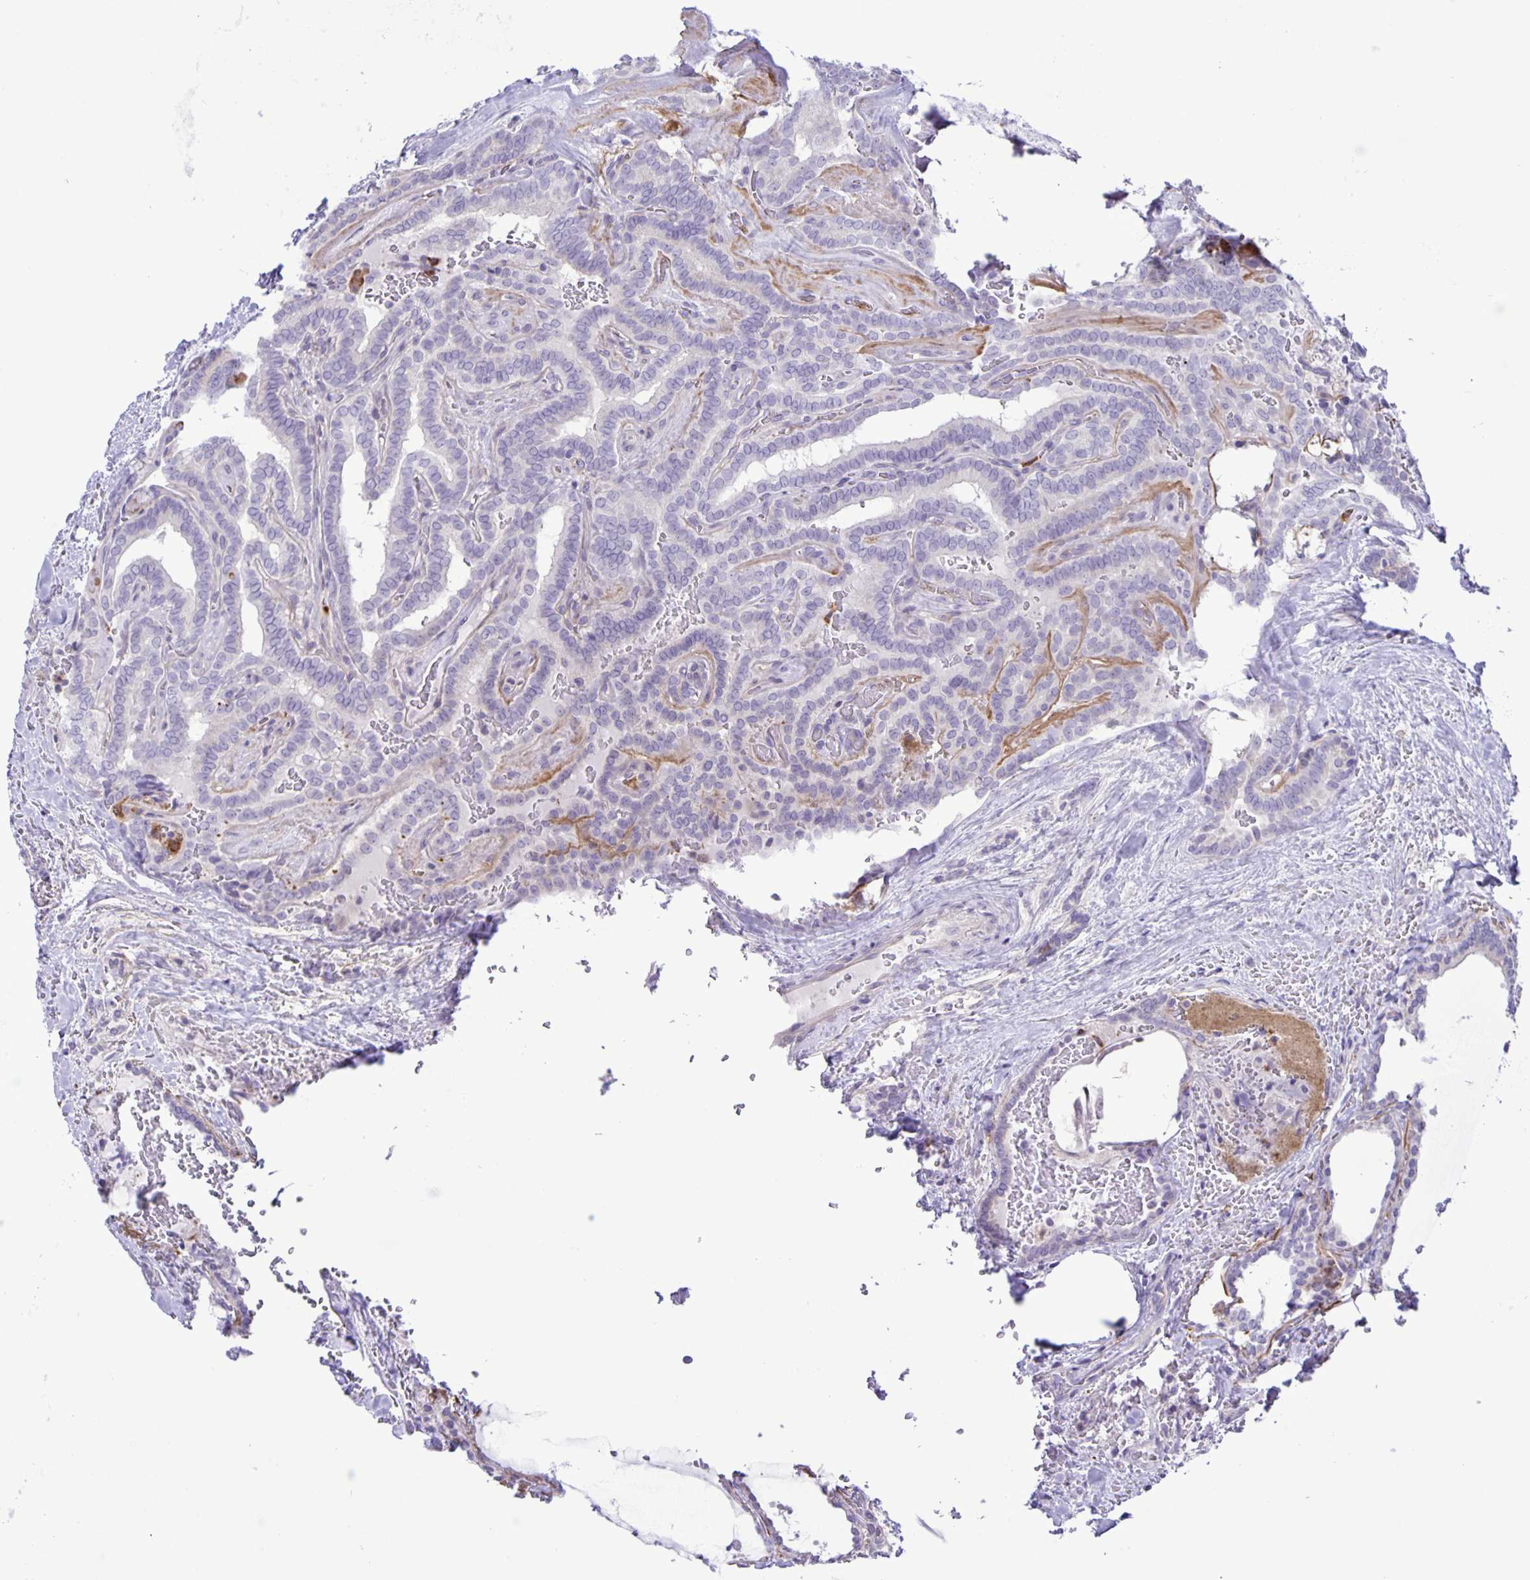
{"staining": {"intensity": "negative", "quantity": "none", "location": "none"}, "tissue": "thyroid cancer", "cell_type": "Tumor cells", "image_type": "cancer", "snomed": [{"axis": "morphology", "description": "Papillary adenocarcinoma, NOS"}, {"axis": "topography", "description": "Thyroid gland"}], "caption": "This is a photomicrograph of immunohistochemistry staining of papillary adenocarcinoma (thyroid), which shows no staining in tumor cells.", "gene": "ADCK1", "patient": {"sex": "female", "age": 21}}